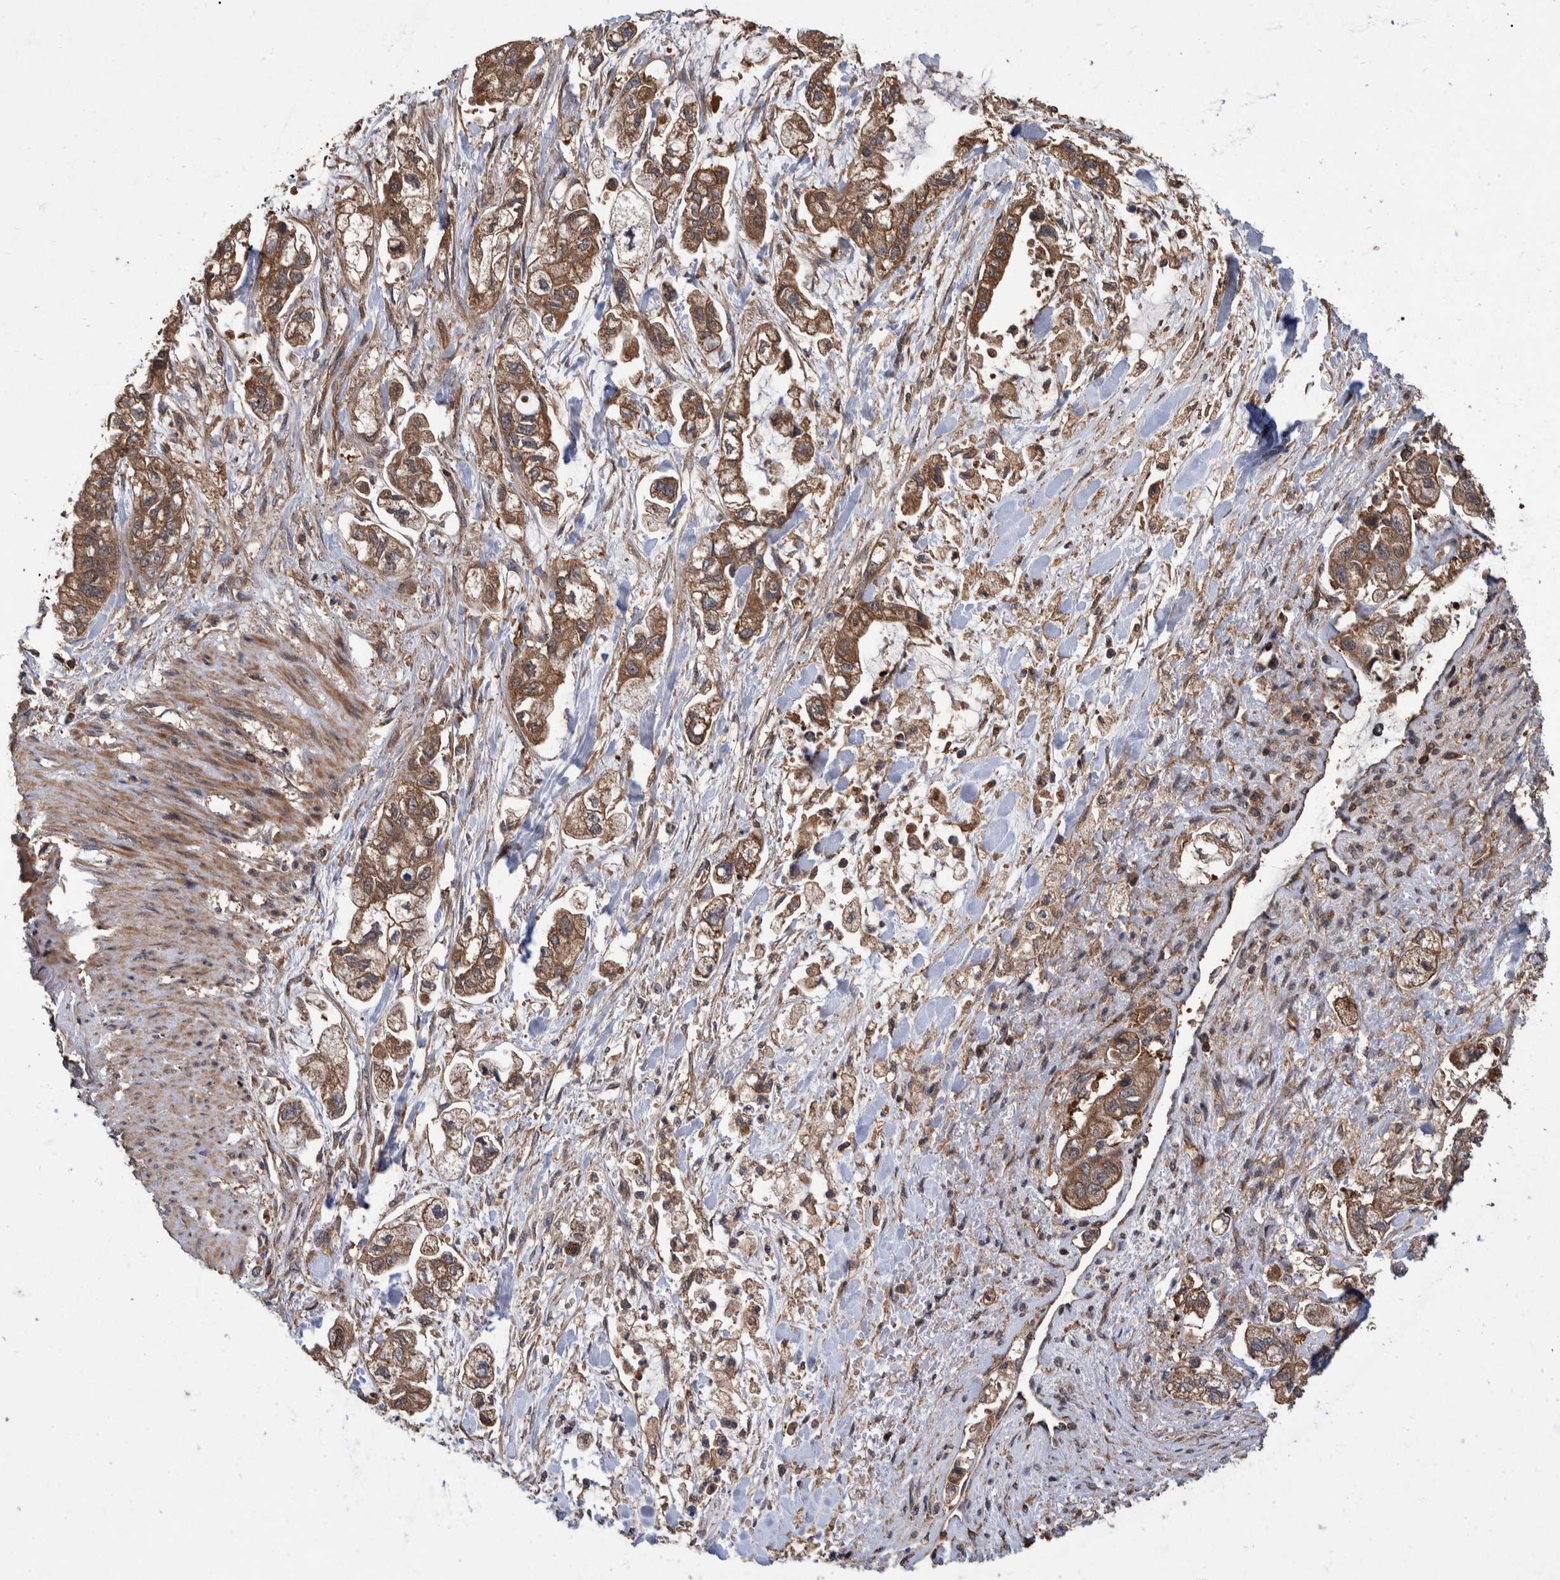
{"staining": {"intensity": "moderate", "quantity": ">75%", "location": "cytoplasmic/membranous"}, "tissue": "stomach cancer", "cell_type": "Tumor cells", "image_type": "cancer", "snomed": [{"axis": "morphology", "description": "Normal tissue, NOS"}, {"axis": "morphology", "description": "Adenocarcinoma, NOS"}, {"axis": "topography", "description": "Stomach"}], "caption": "This is a histology image of IHC staining of stomach cancer (adenocarcinoma), which shows moderate expression in the cytoplasmic/membranous of tumor cells.", "gene": "VBP1", "patient": {"sex": "male", "age": 62}}